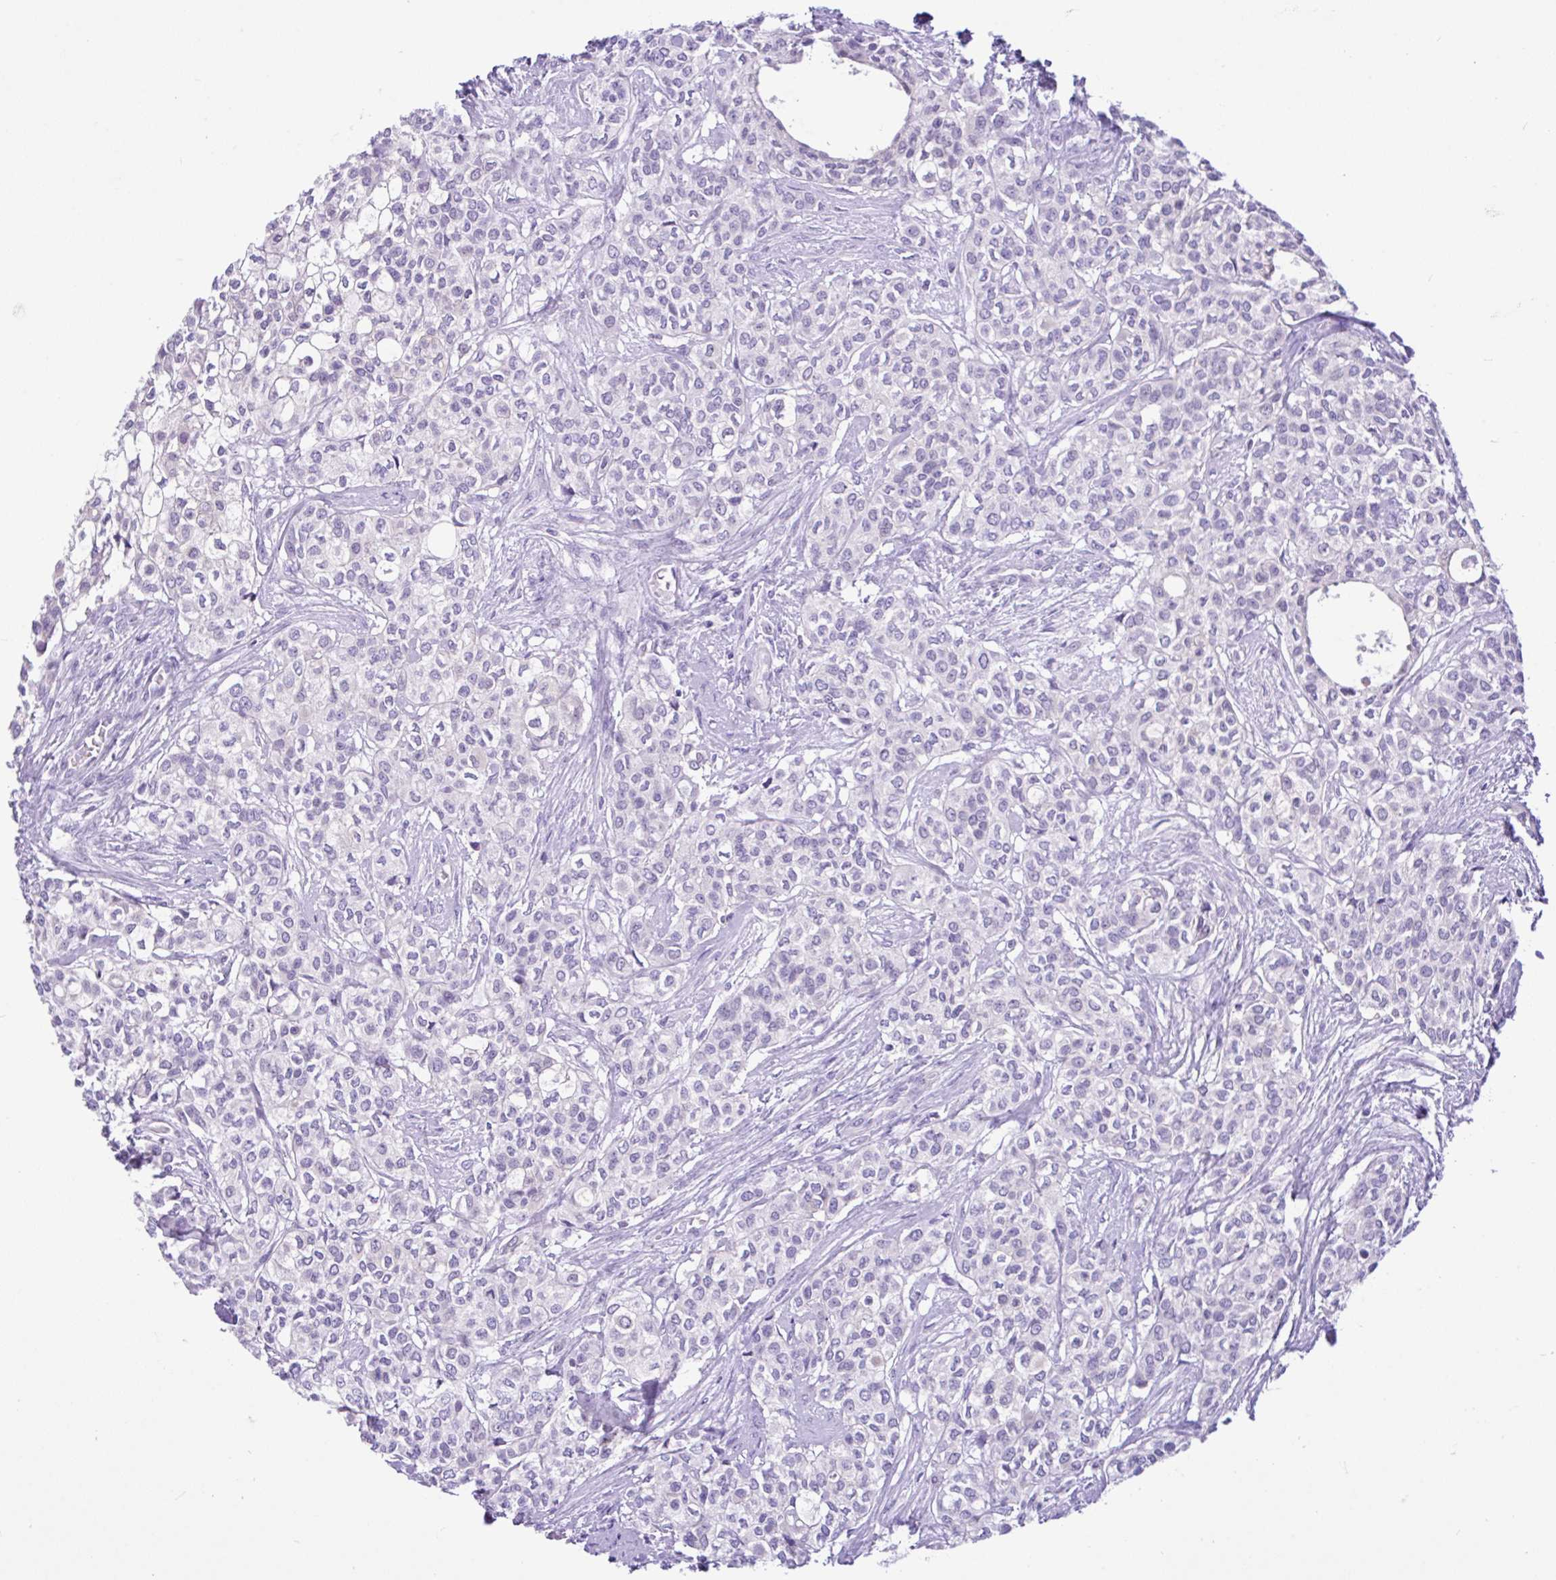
{"staining": {"intensity": "negative", "quantity": "none", "location": "none"}, "tissue": "head and neck cancer", "cell_type": "Tumor cells", "image_type": "cancer", "snomed": [{"axis": "morphology", "description": "Adenocarcinoma, NOS"}, {"axis": "topography", "description": "Head-Neck"}], "caption": "This is an immunohistochemistry histopathology image of human head and neck cancer (adenocarcinoma). There is no expression in tumor cells.", "gene": "ANO4", "patient": {"sex": "male", "age": 81}}